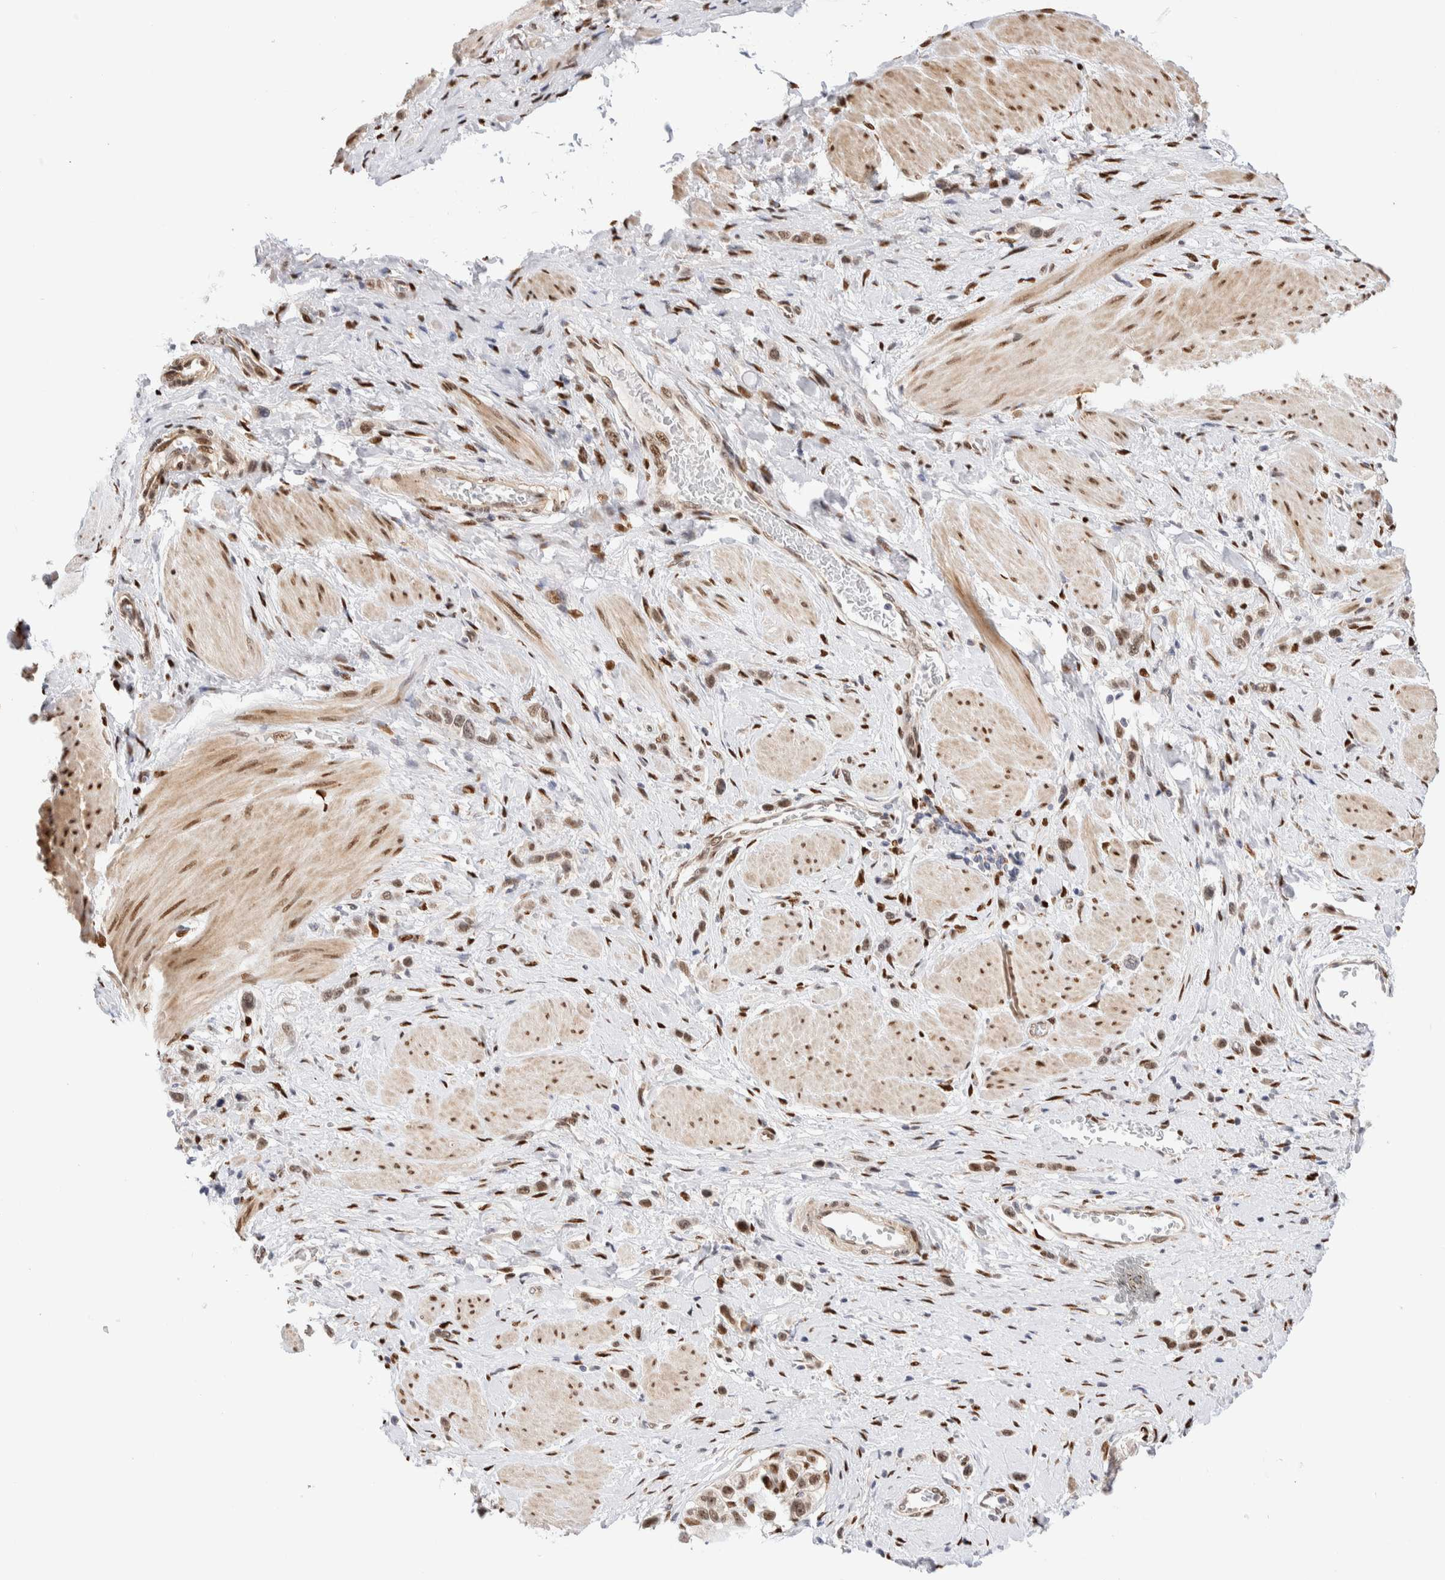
{"staining": {"intensity": "weak", "quantity": ">75%", "location": "nuclear"}, "tissue": "stomach cancer", "cell_type": "Tumor cells", "image_type": "cancer", "snomed": [{"axis": "morphology", "description": "Adenocarcinoma, NOS"}, {"axis": "topography", "description": "Stomach"}], "caption": "Immunohistochemistry (IHC) of human stomach cancer (adenocarcinoma) exhibits low levels of weak nuclear staining in about >75% of tumor cells. Using DAB (brown) and hematoxylin (blue) stains, captured at high magnification using brightfield microscopy.", "gene": "NSMAF", "patient": {"sex": "female", "age": 65}}